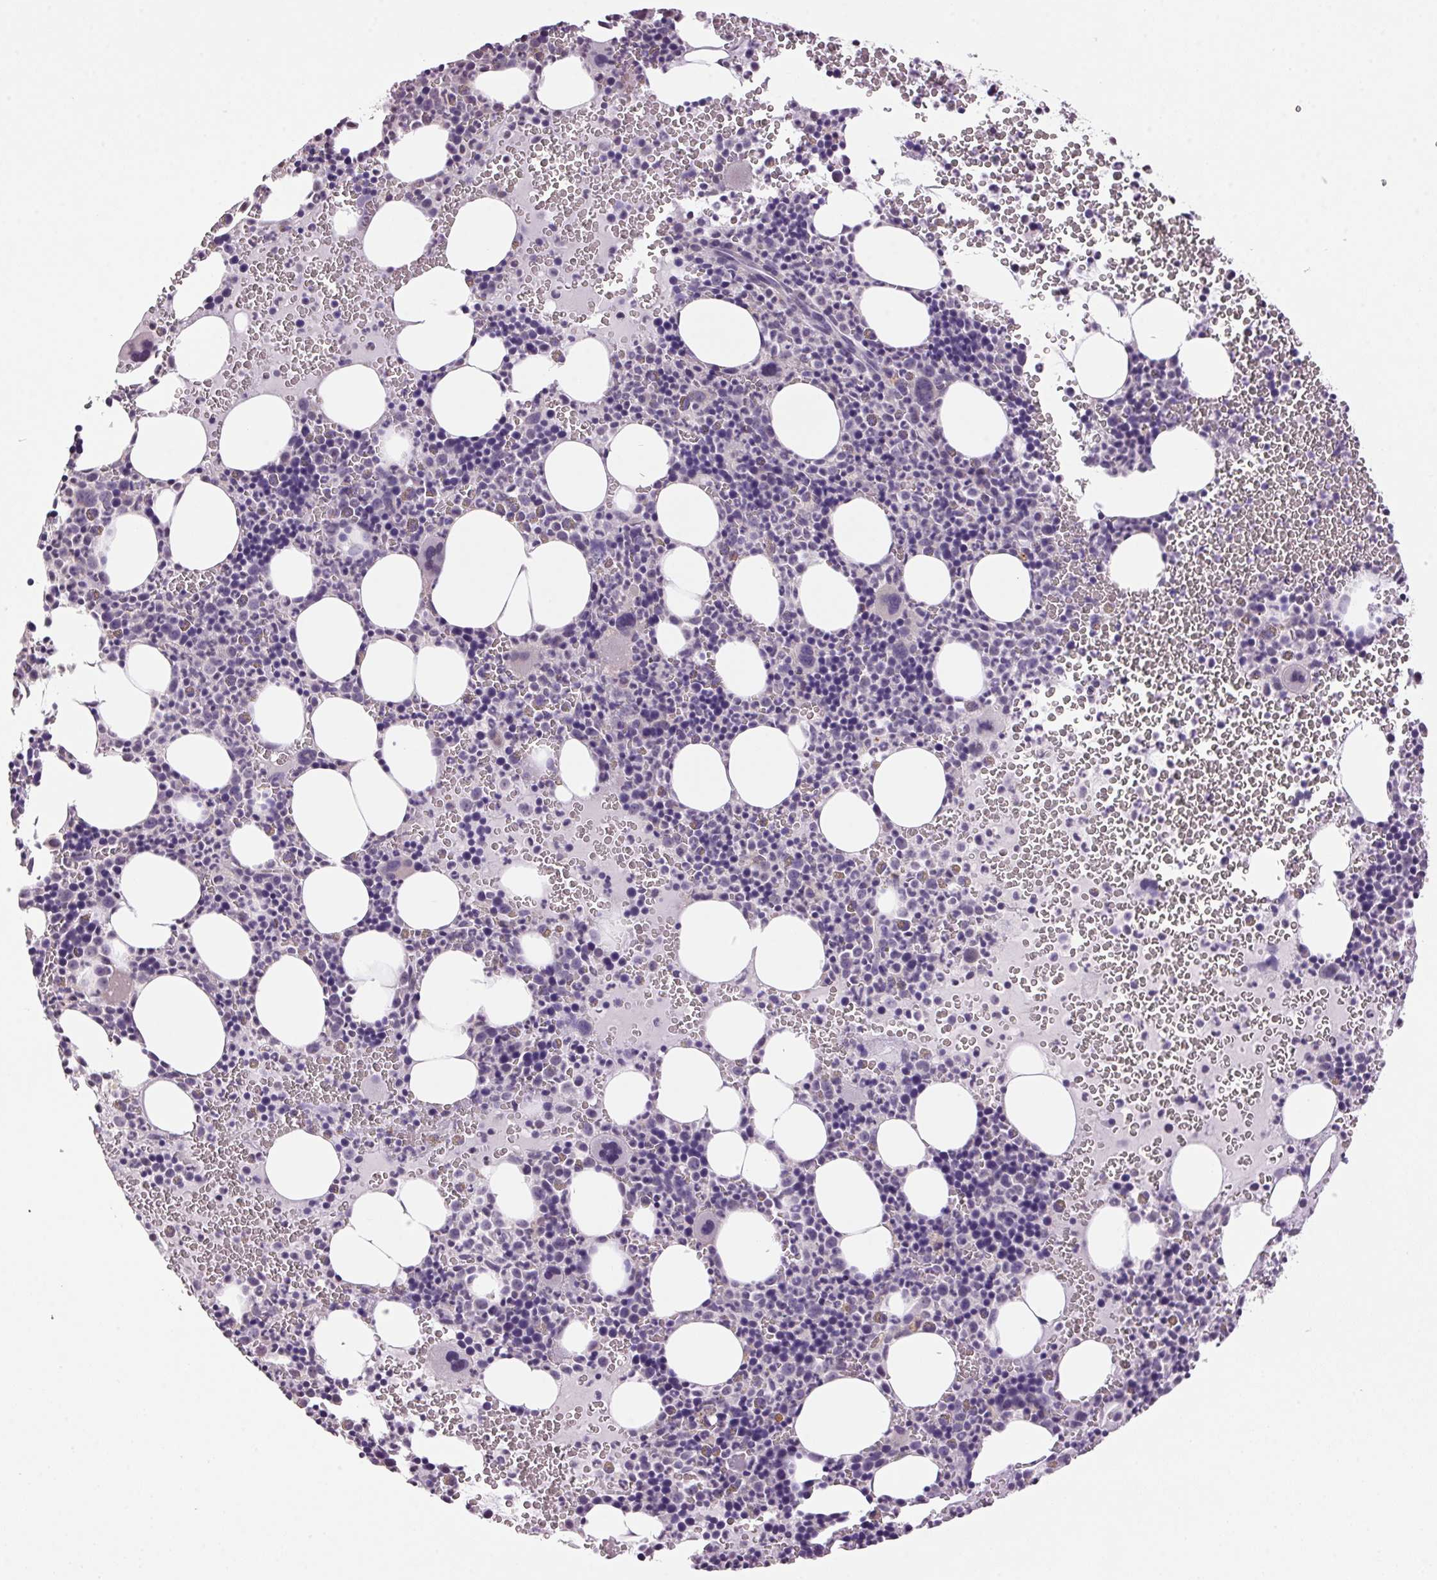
{"staining": {"intensity": "negative", "quantity": "none", "location": "none"}, "tissue": "bone marrow", "cell_type": "Hematopoietic cells", "image_type": "normal", "snomed": [{"axis": "morphology", "description": "Normal tissue, NOS"}, {"axis": "topography", "description": "Bone marrow"}], "caption": "Hematopoietic cells show no significant protein staining in benign bone marrow. (DAB immunohistochemistry (IHC) visualized using brightfield microscopy, high magnification).", "gene": "VWA3B", "patient": {"sex": "male", "age": 63}}